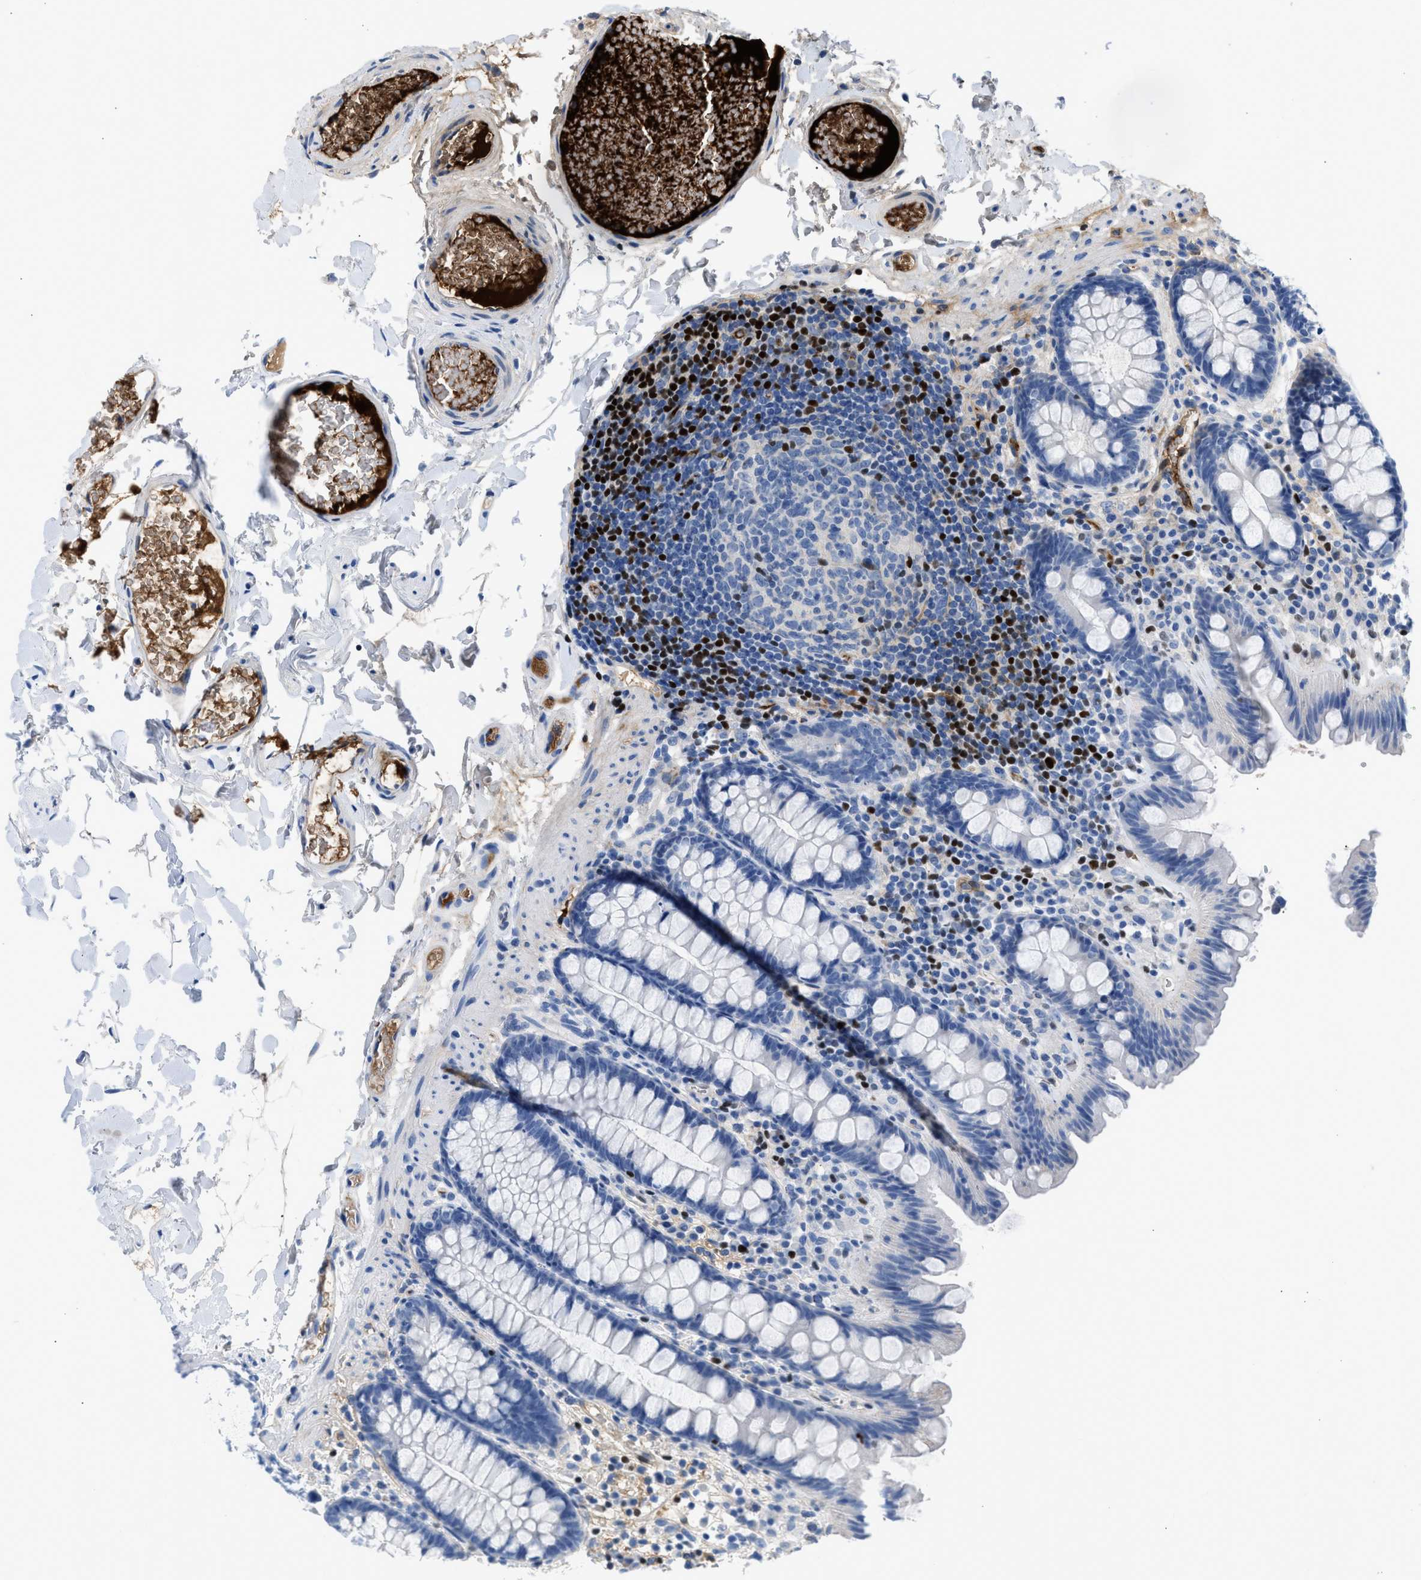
{"staining": {"intensity": "moderate", "quantity": ">75%", "location": "cytoplasmic/membranous"}, "tissue": "colon", "cell_type": "Endothelial cells", "image_type": "normal", "snomed": [{"axis": "morphology", "description": "Normal tissue, NOS"}, {"axis": "topography", "description": "Colon"}], "caption": "A photomicrograph of colon stained for a protein reveals moderate cytoplasmic/membranous brown staining in endothelial cells.", "gene": "LEF1", "patient": {"sex": "female", "age": 80}}